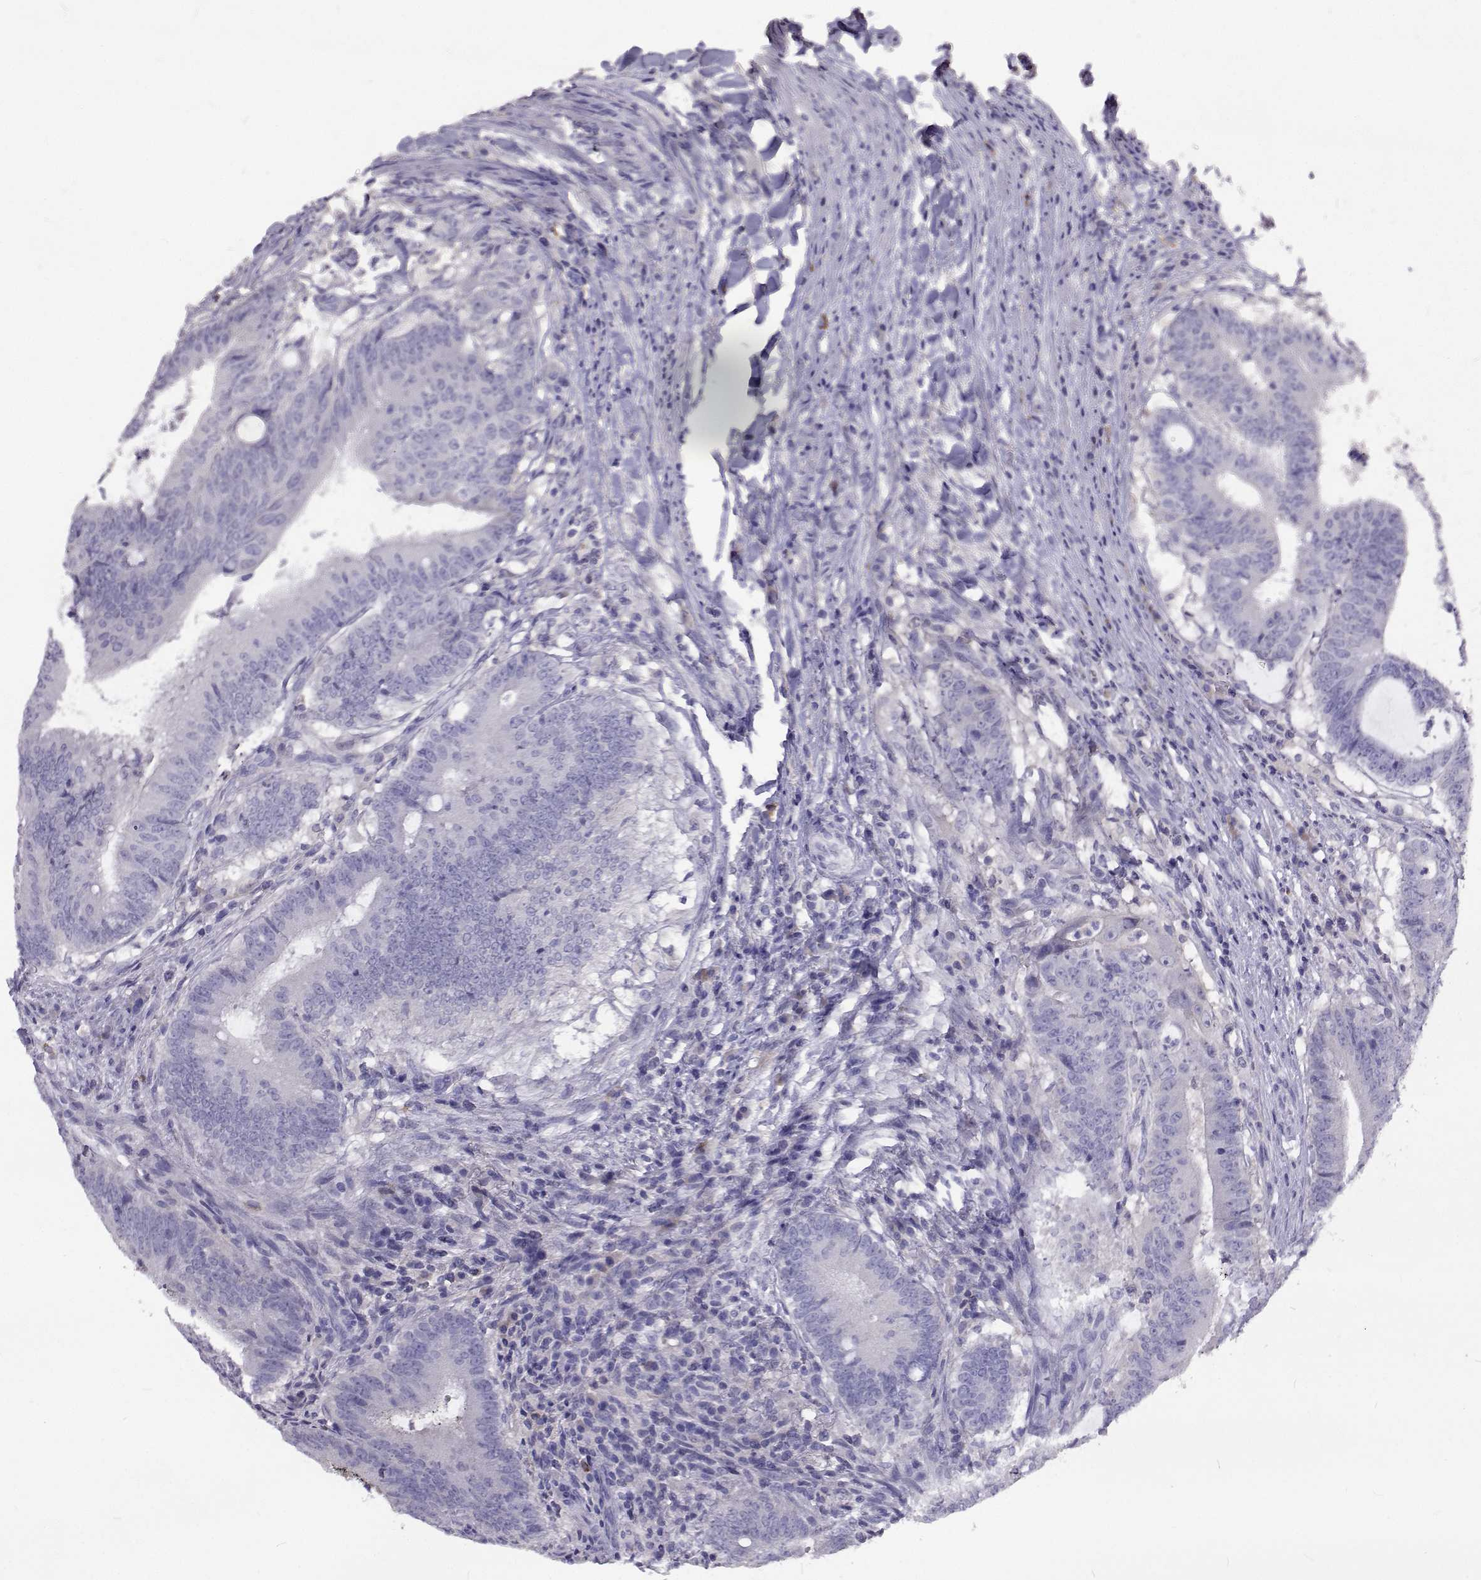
{"staining": {"intensity": "negative", "quantity": "none", "location": "none"}, "tissue": "colorectal cancer", "cell_type": "Tumor cells", "image_type": "cancer", "snomed": [{"axis": "morphology", "description": "Adenocarcinoma, NOS"}, {"axis": "topography", "description": "Colon"}], "caption": "High power microscopy histopathology image of an immunohistochemistry photomicrograph of adenocarcinoma (colorectal), revealing no significant positivity in tumor cells.", "gene": "CFAP44", "patient": {"sex": "female", "age": 43}}